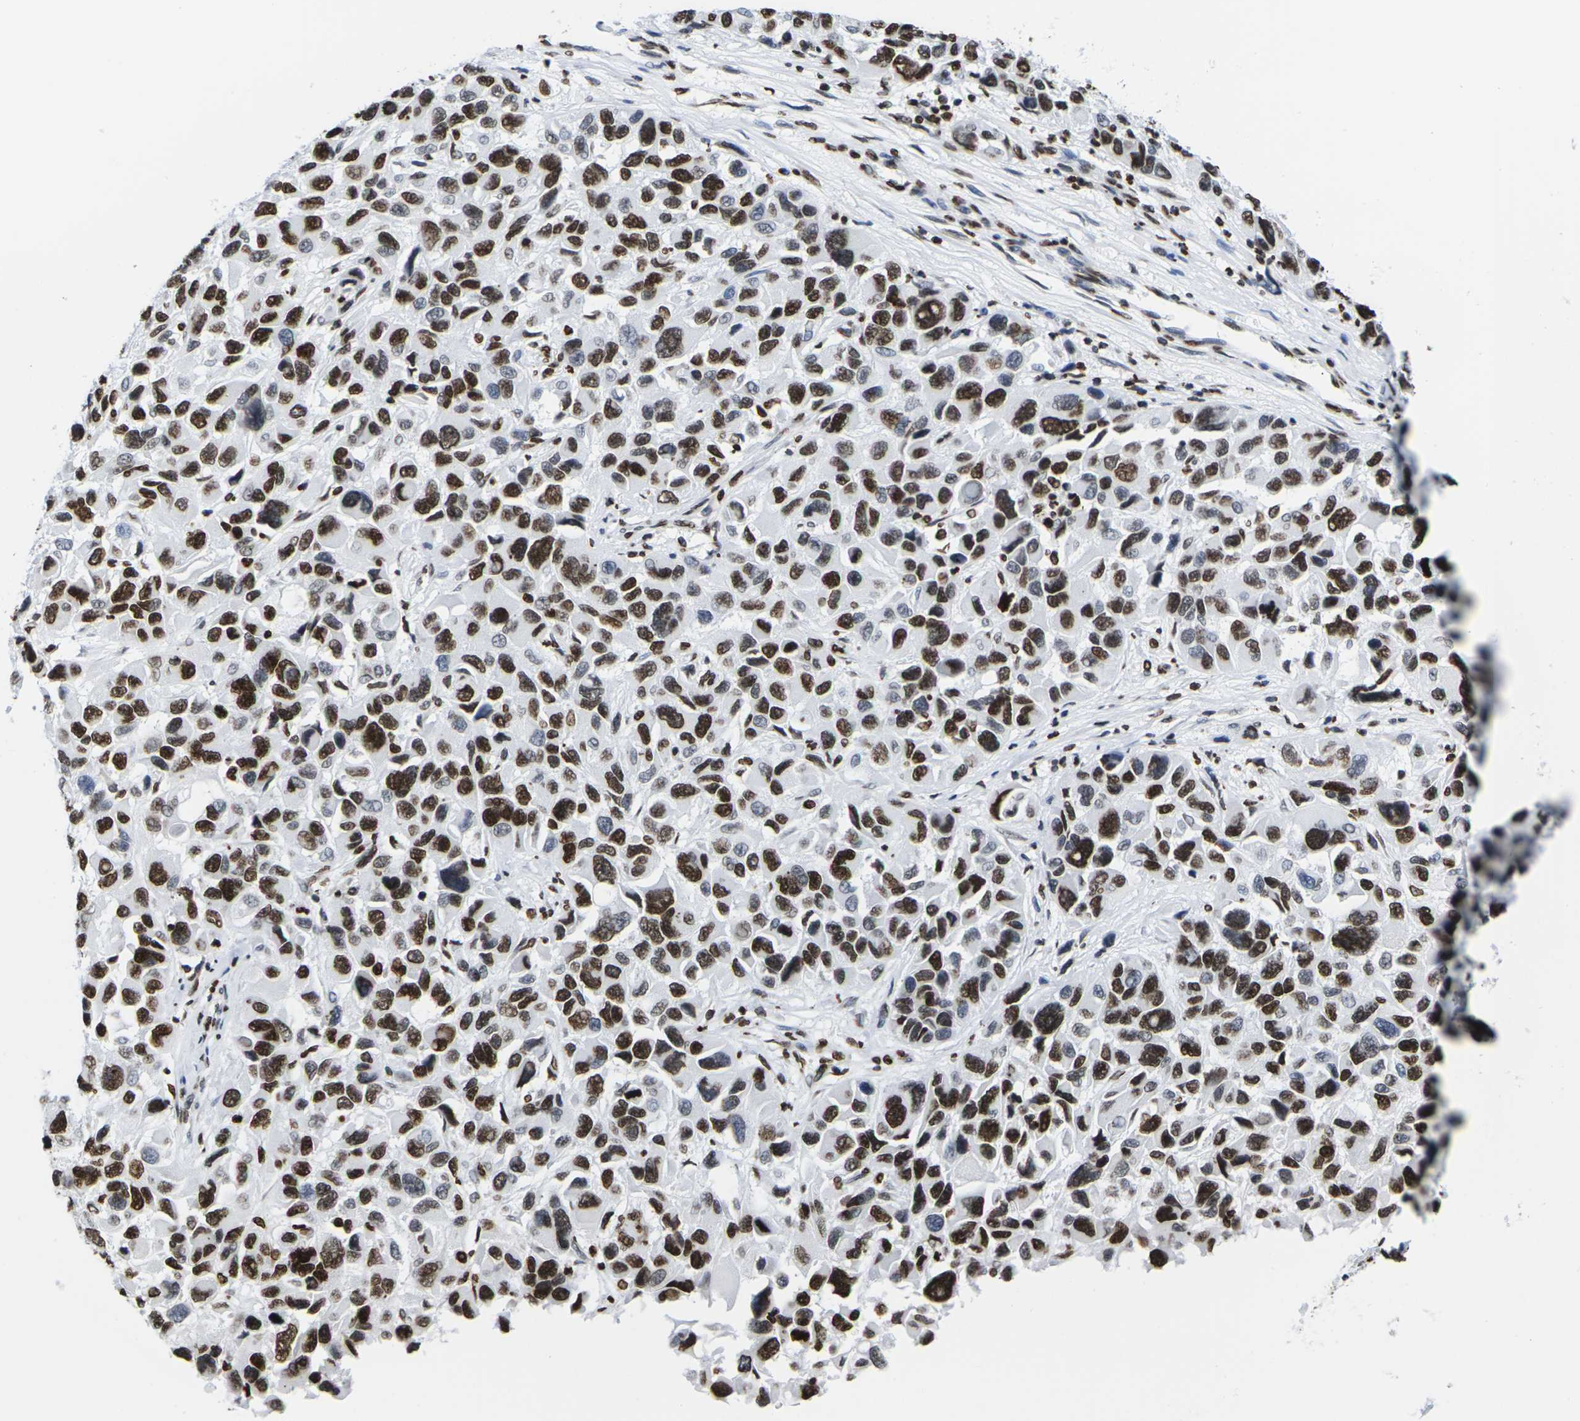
{"staining": {"intensity": "strong", "quantity": "25%-75%", "location": "cytoplasmic/membranous,nuclear"}, "tissue": "melanoma", "cell_type": "Tumor cells", "image_type": "cancer", "snomed": [{"axis": "morphology", "description": "Malignant melanoma, NOS"}, {"axis": "topography", "description": "Skin"}], "caption": "This is a histology image of immunohistochemistry staining of melanoma, which shows strong staining in the cytoplasmic/membranous and nuclear of tumor cells.", "gene": "H2AC21", "patient": {"sex": "male", "age": 53}}